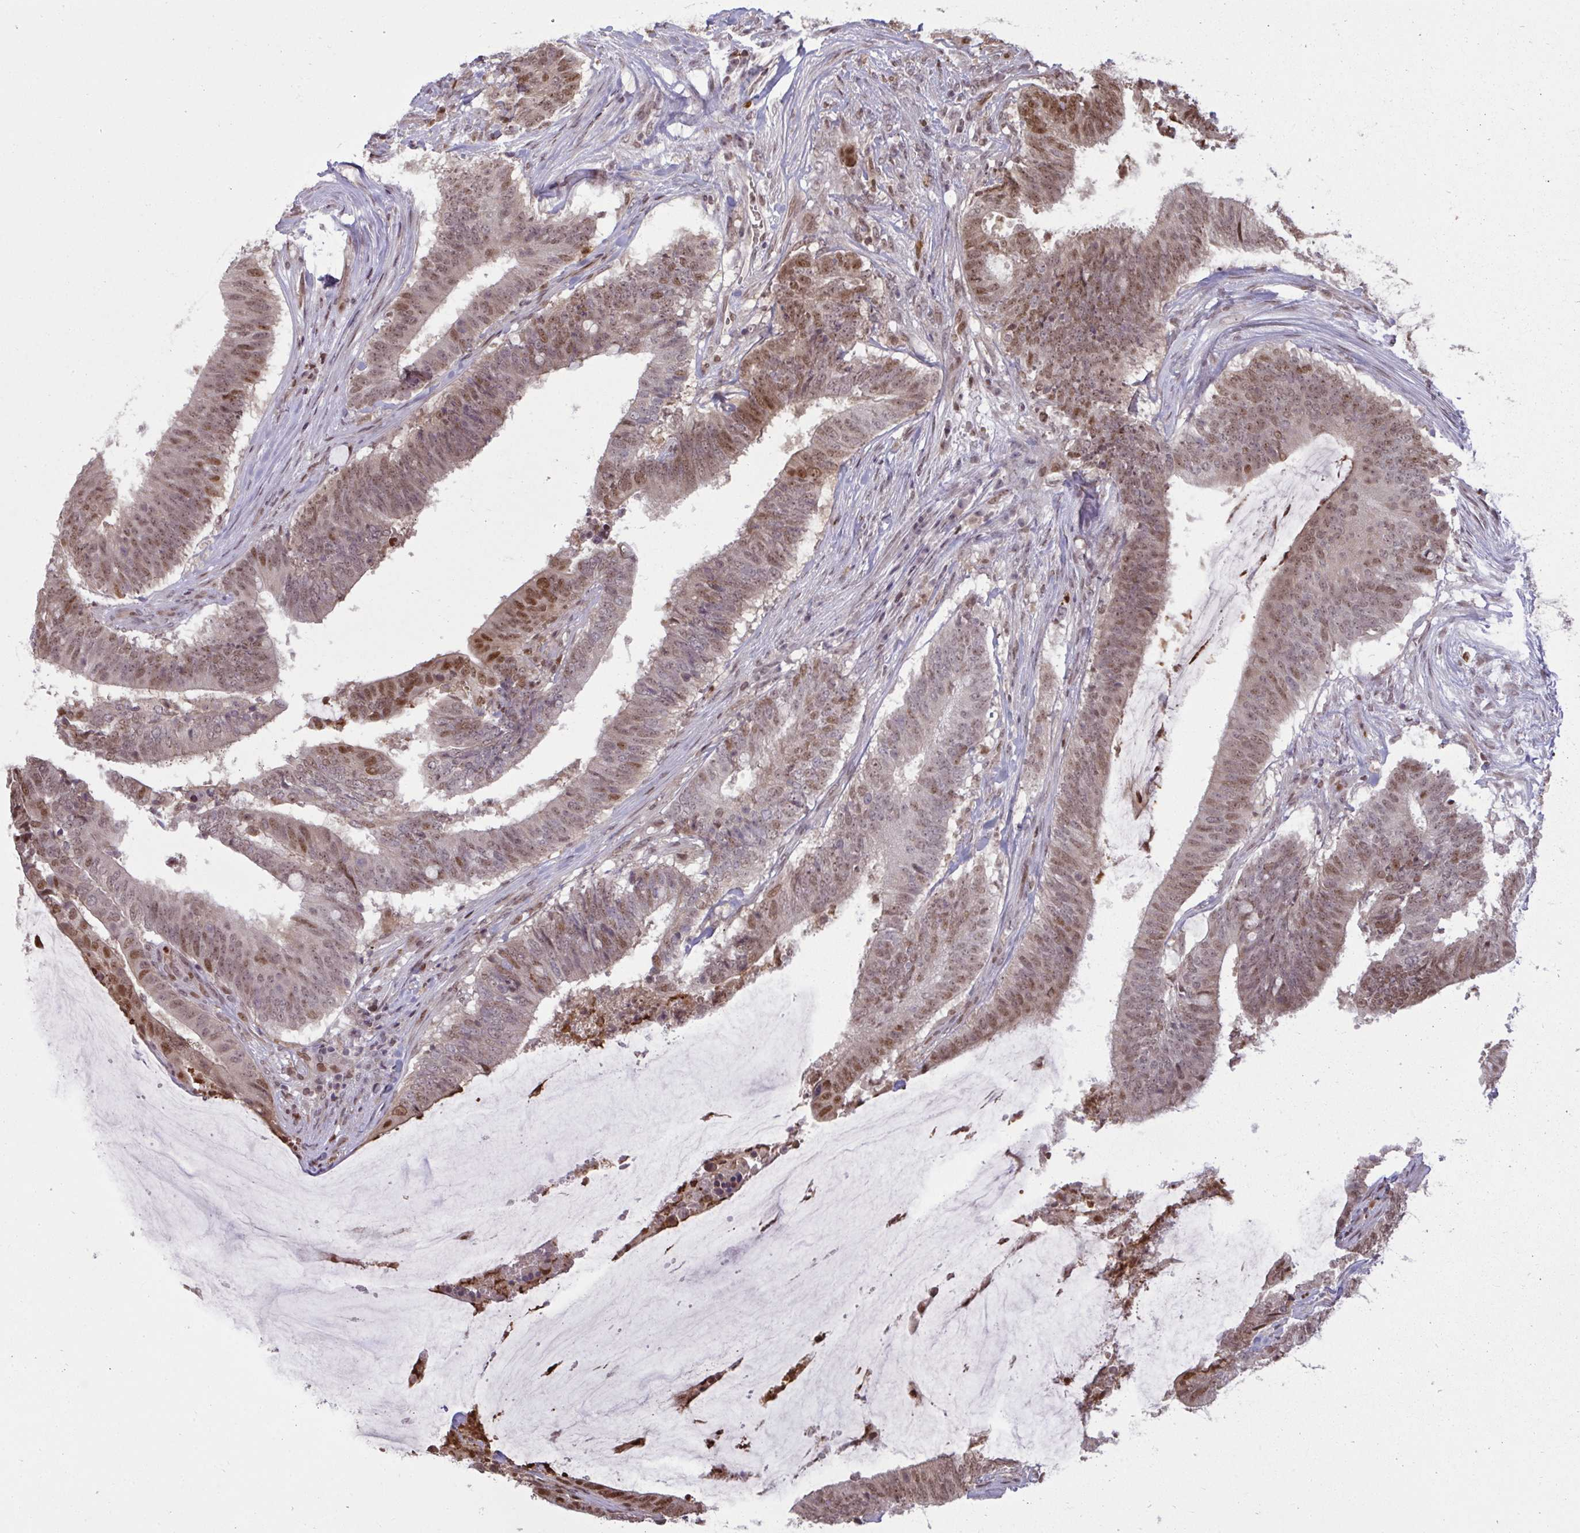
{"staining": {"intensity": "moderate", "quantity": ">75%", "location": "nuclear"}, "tissue": "colorectal cancer", "cell_type": "Tumor cells", "image_type": "cancer", "snomed": [{"axis": "morphology", "description": "Adenocarcinoma, NOS"}, {"axis": "topography", "description": "Colon"}], "caption": "Moderate nuclear expression is seen in about >75% of tumor cells in colorectal cancer.", "gene": "UXT", "patient": {"sex": "female", "age": 43}}